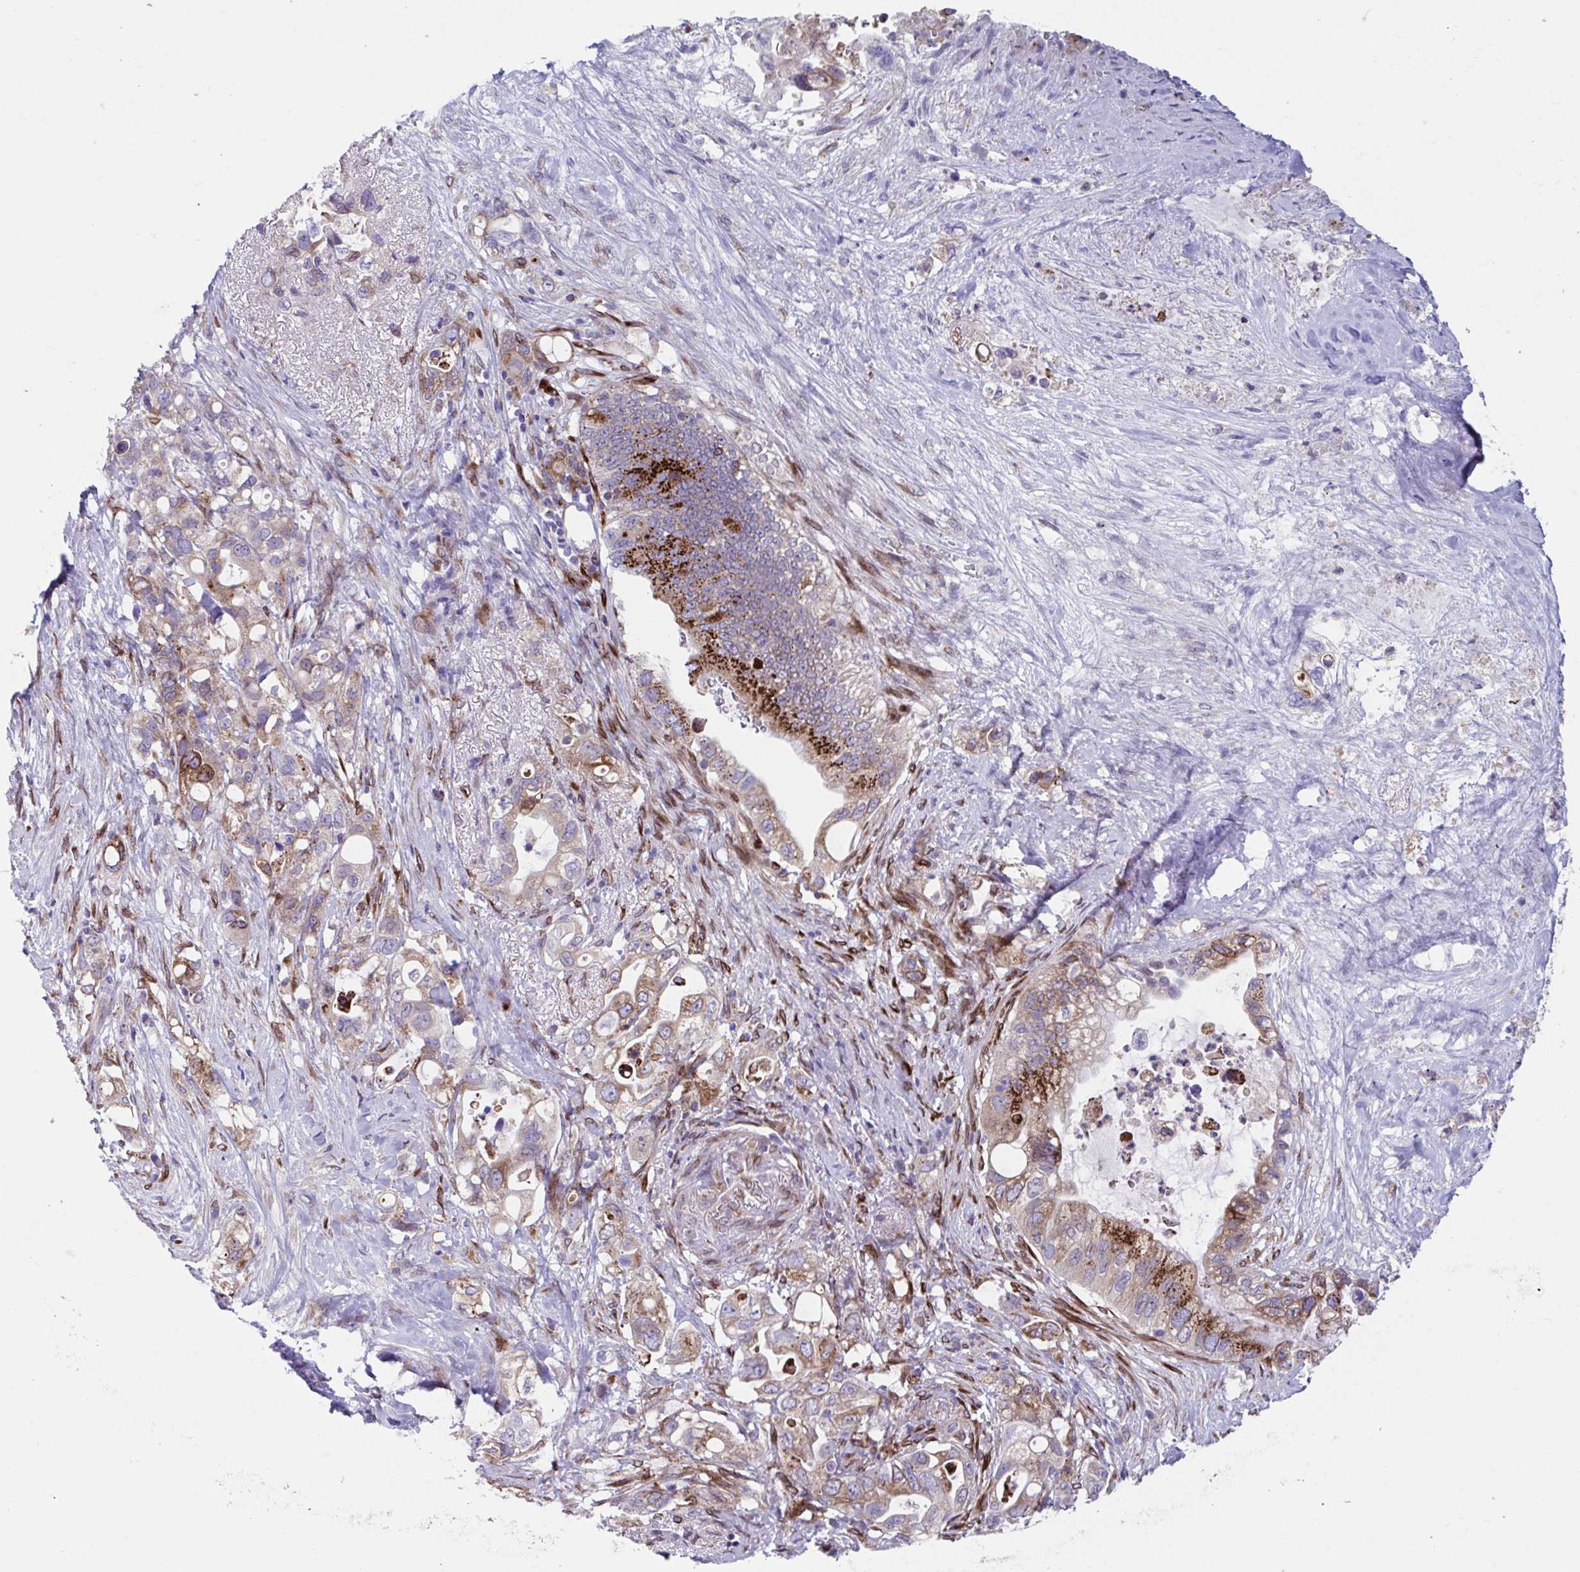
{"staining": {"intensity": "strong", "quantity": "<25%", "location": "cytoplasmic/membranous"}, "tissue": "pancreatic cancer", "cell_type": "Tumor cells", "image_type": "cancer", "snomed": [{"axis": "morphology", "description": "Adenocarcinoma, NOS"}, {"axis": "topography", "description": "Pancreas"}], "caption": "DAB (3,3'-diaminobenzidine) immunohistochemical staining of human pancreatic cancer demonstrates strong cytoplasmic/membranous protein expression in about <25% of tumor cells. (Brightfield microscopy of DAB IHC at high magnification).", "gene": "RFK", "patient": {"sex": "female", "age": 72}}